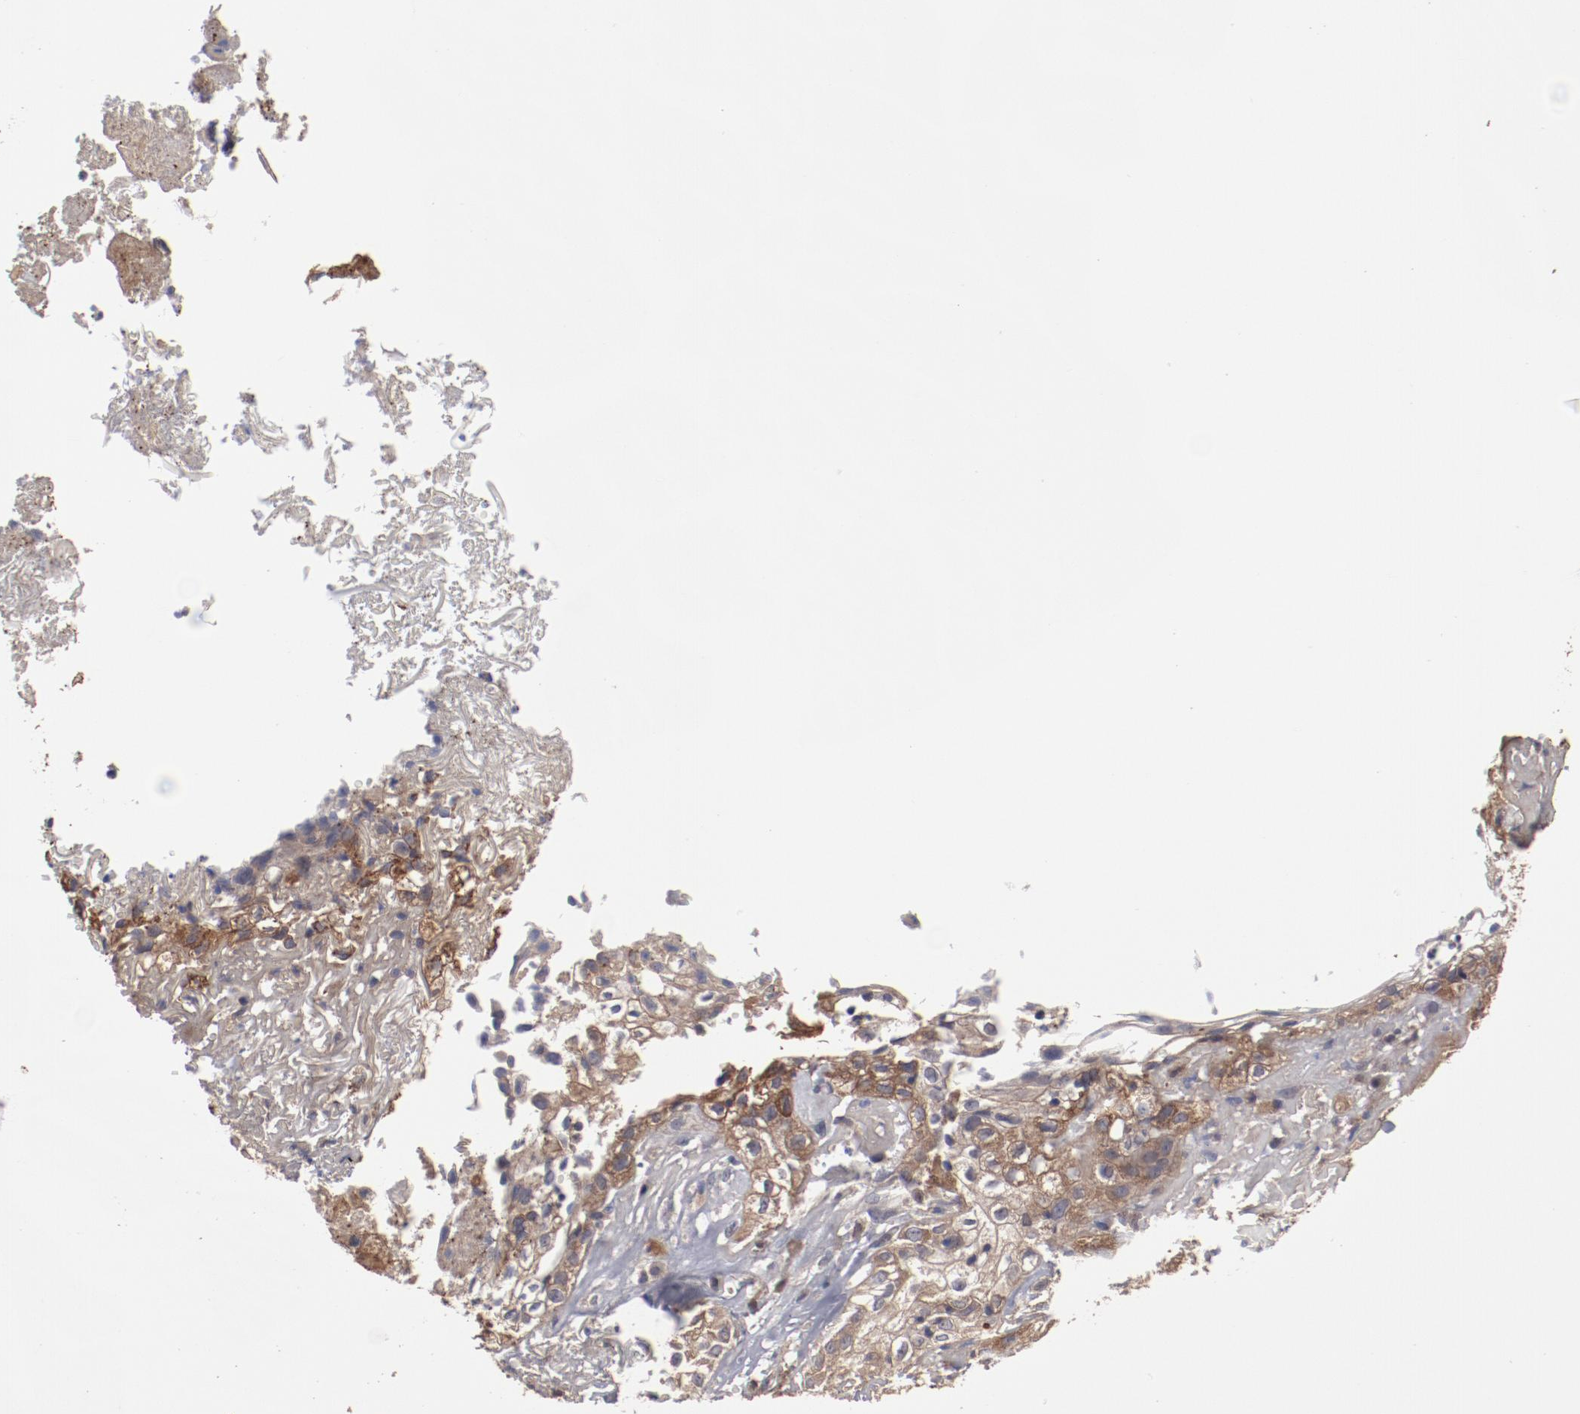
{"staining": {"intensity": "weak", "quantity": ">75%", "location": "cytoplasmic/membranous"}, "tissue": "skin cancer", "cell_type": "Tumor cells", "image_type": "cancer", "snomed": [{"axis": "morphology", "description": "Squamous cell carcinoma, NOS"}, {"axis": "topography", "description": "Skin"}], "caption": "Immunohistochemical staining of human skin cancer exhibits low levels of weak cytoplasmic/membranous protein staining in approximately >75% of tumor cells. The staining was performed using DAB (3,3'-diaminobenzidine) to visualize the protein expression in brown, while the nuclei were stained in blue with hematoxylin (Magnification: 20x).", "gene": "DNAAF2", "patient": {"sex": "male", "age": 65}}